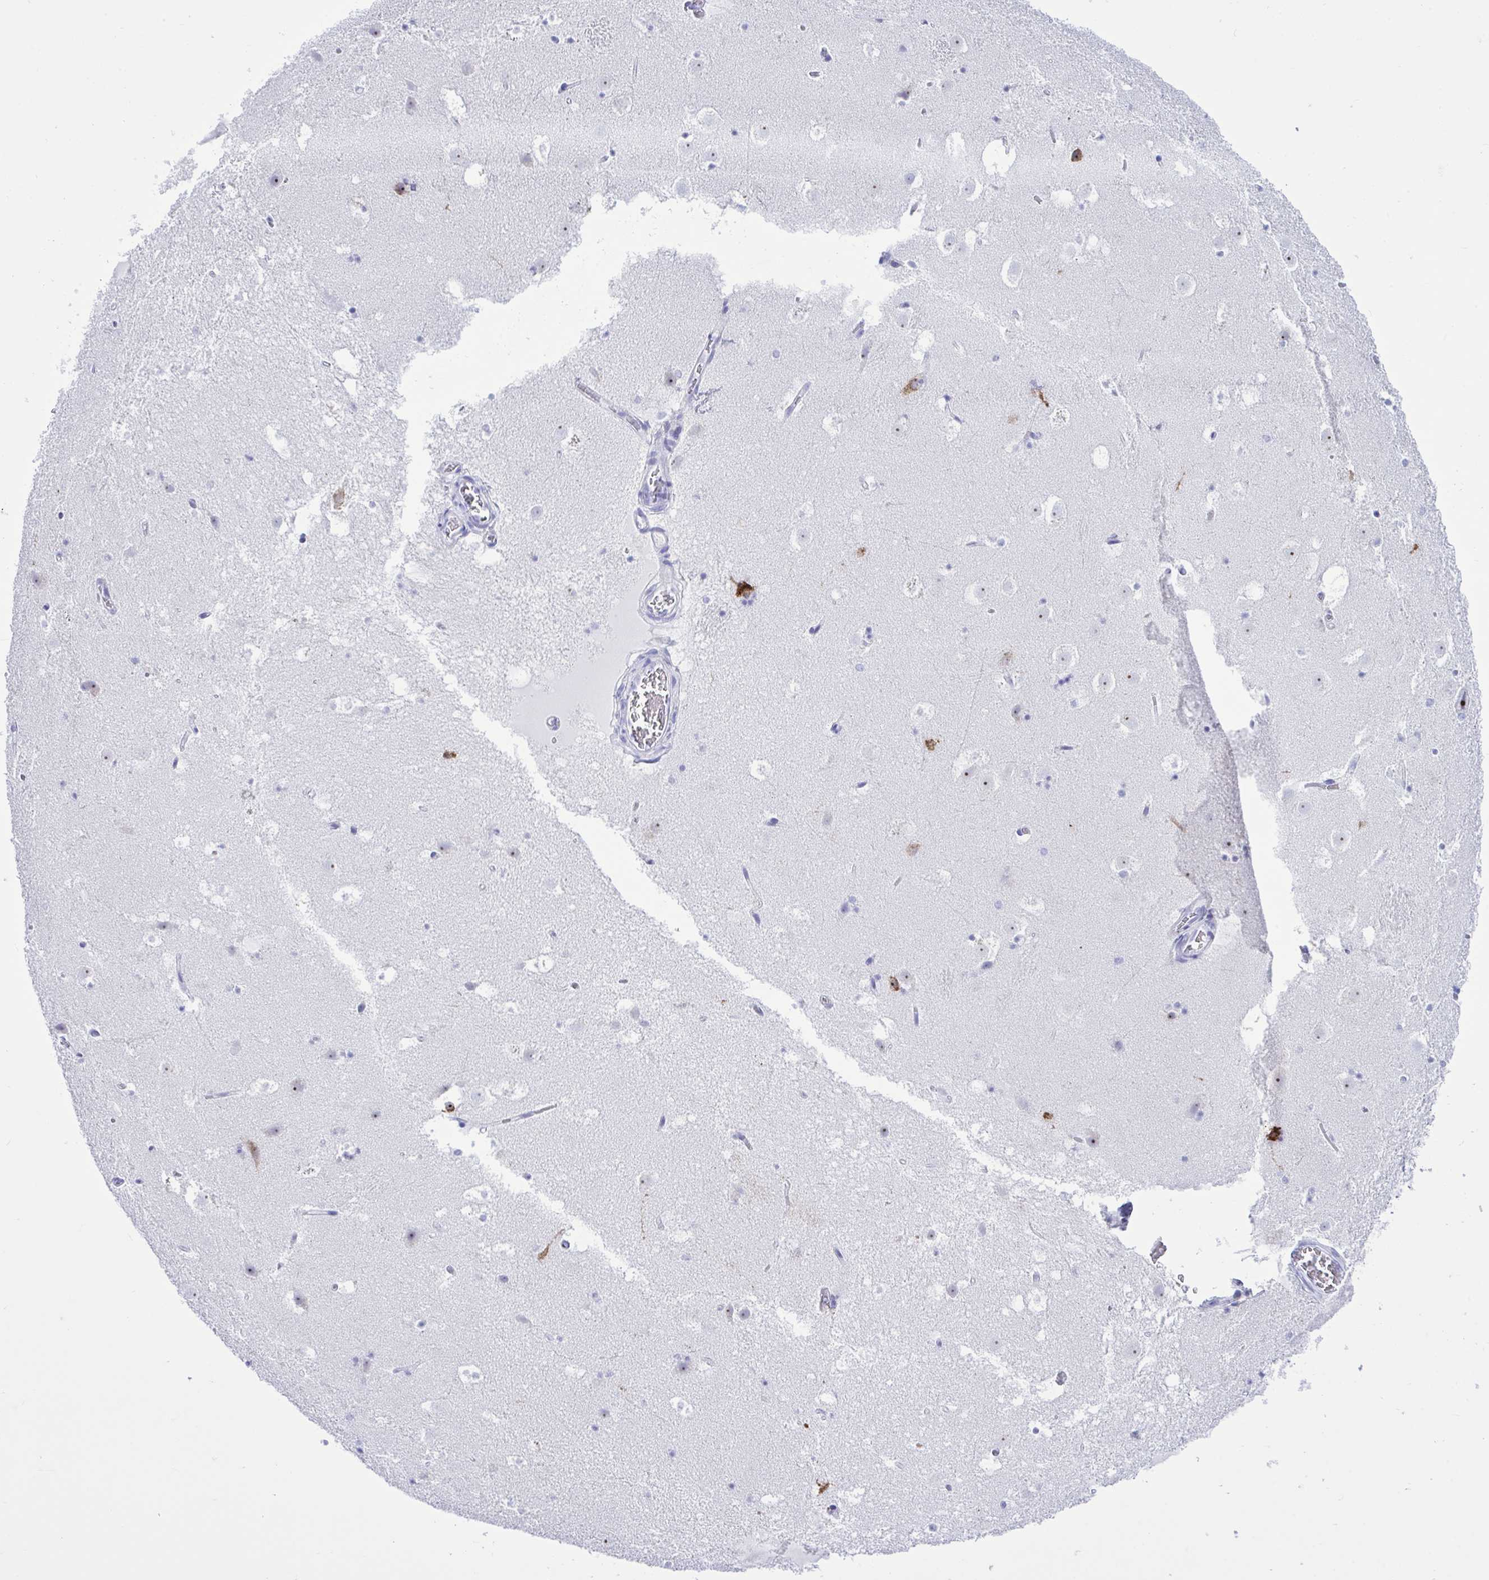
{"staining": {"intensity": "negative", "quantity": "none", "location": "none"}, "tissue": "caudate", "cell_type": "Glial cells", "image_type": "normal", "snomed": [{"axis": "morphology", "description": "Normal tissue, NOS"}, {"axis": "topography", "description": "Lateral ventricle wall"}], "caption": "Human caudate stained for a protein using immunohistochemistry reveals no staining in glial cells.", "gene": "BEX5", "patient": {"sex": "male", "age": 37}}